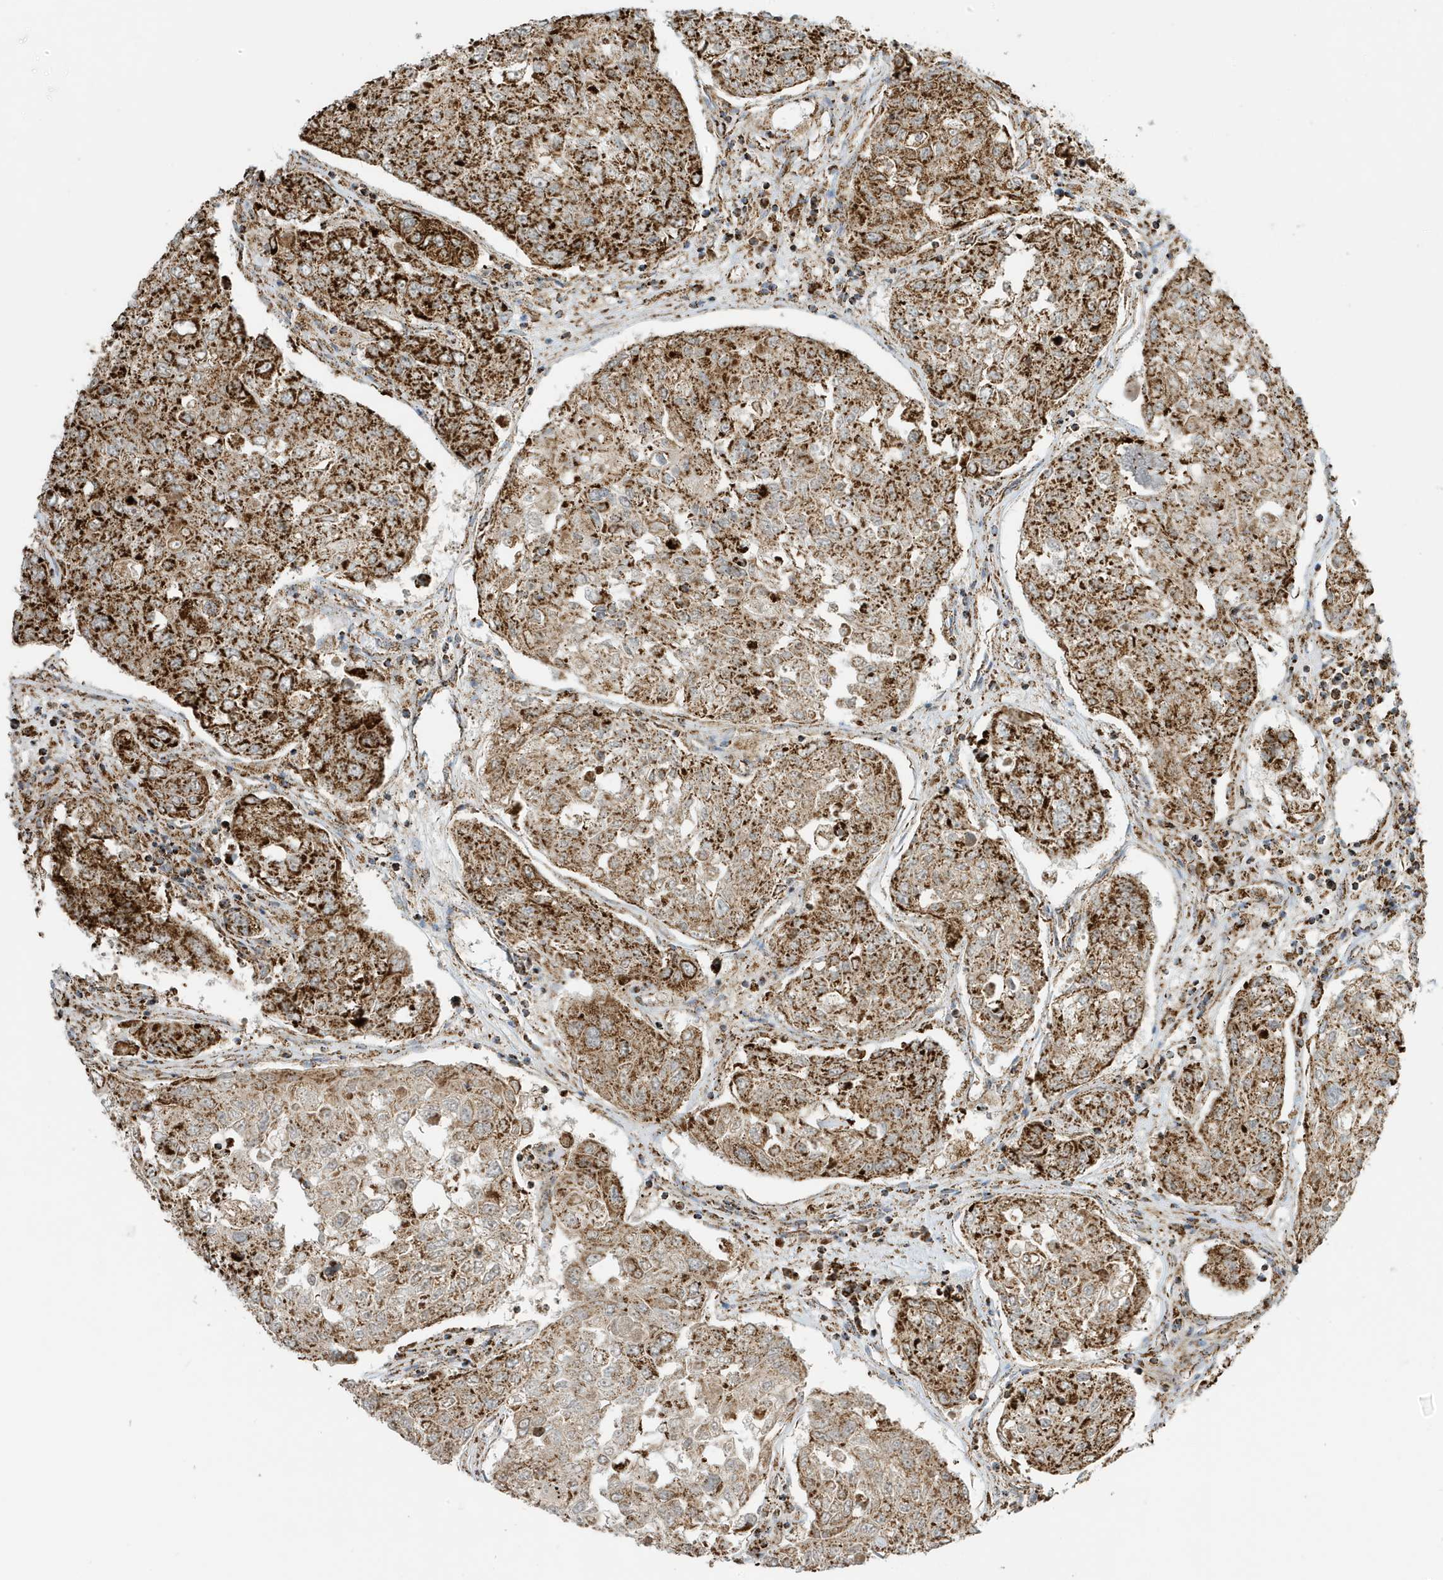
{"staining": {"intensity": "strong", "quantity": ">75%", "location": "cytoplasmic/membranous"}, "tissue": "urothelial cancer", "cell_type": "Tumor cells", "image_type": "cancer", "snomed": [{"axis": "morphology", "description": "Urothelial carcinoma, High grade"}, {"axis": "topography", "description": "Lymph node"}, {"axis": "topography", "description": "Urinary bladder"}], "caption": "Immunohistochemical staining of human urothelial cancer exhibits high levels of strong cytoplasmic/membranous expression in about >75% of tumor cells.", "gene": "ATP5ME", "patient": {"sex": "male", "age": 51}}